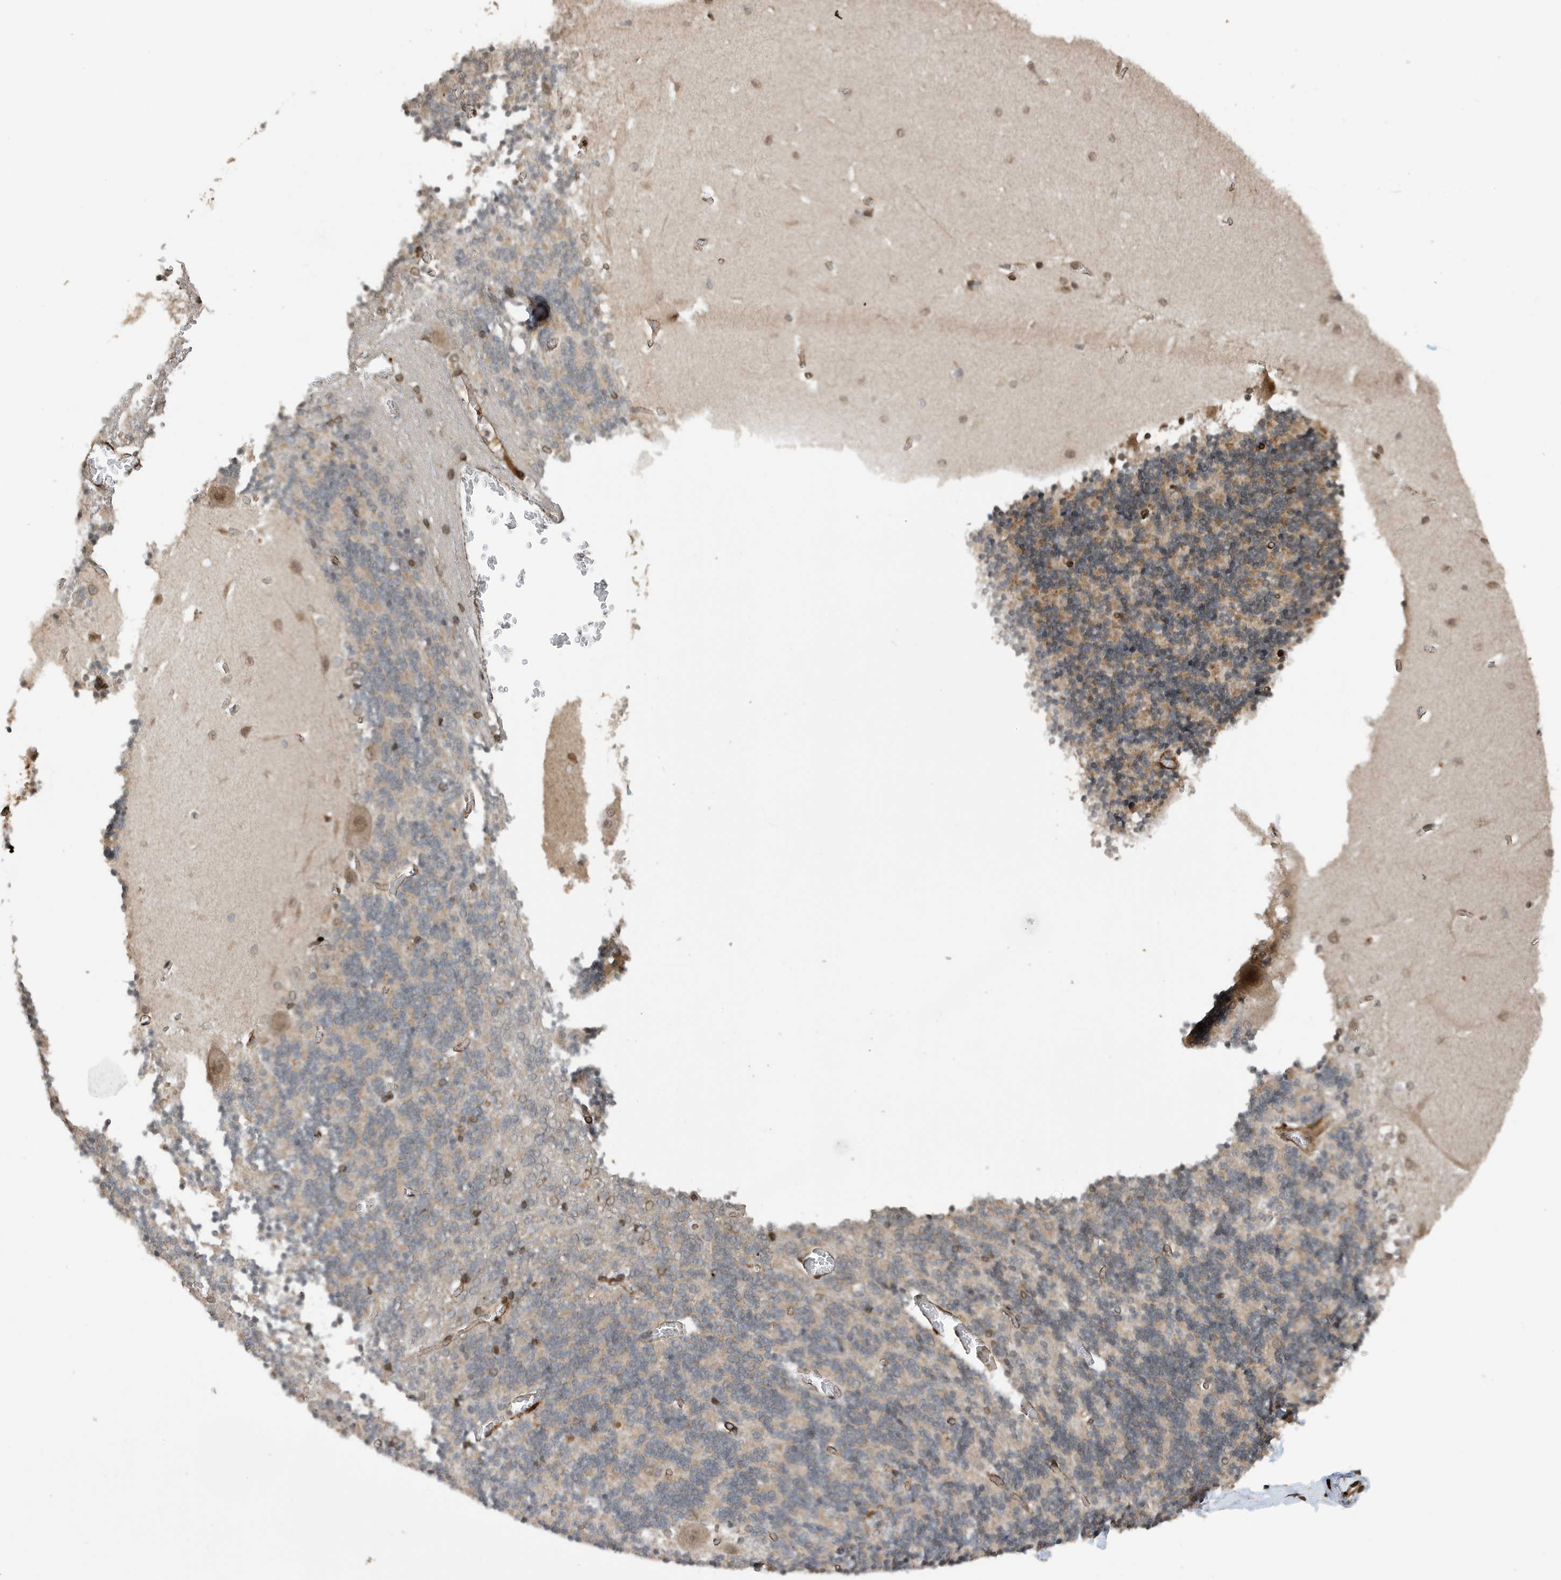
{"staining": {"intensity": "weak", "quantity": "<25%", "location": "nuclear"}, "tissue": "cerebellum", "cell_type": "Cells in granular layer", "image_type": "normal", "snomed": [{"axis": "morphology", "description": "Normal tissue, NOS"}, {"axis": "topography", "description": "Cerebellum"}], "caption": "The image reveals no significant expression in cells in granular layer of cerebellum.", "gene": "DUSP18", "patient": {"sex": "male", "age": 57}}